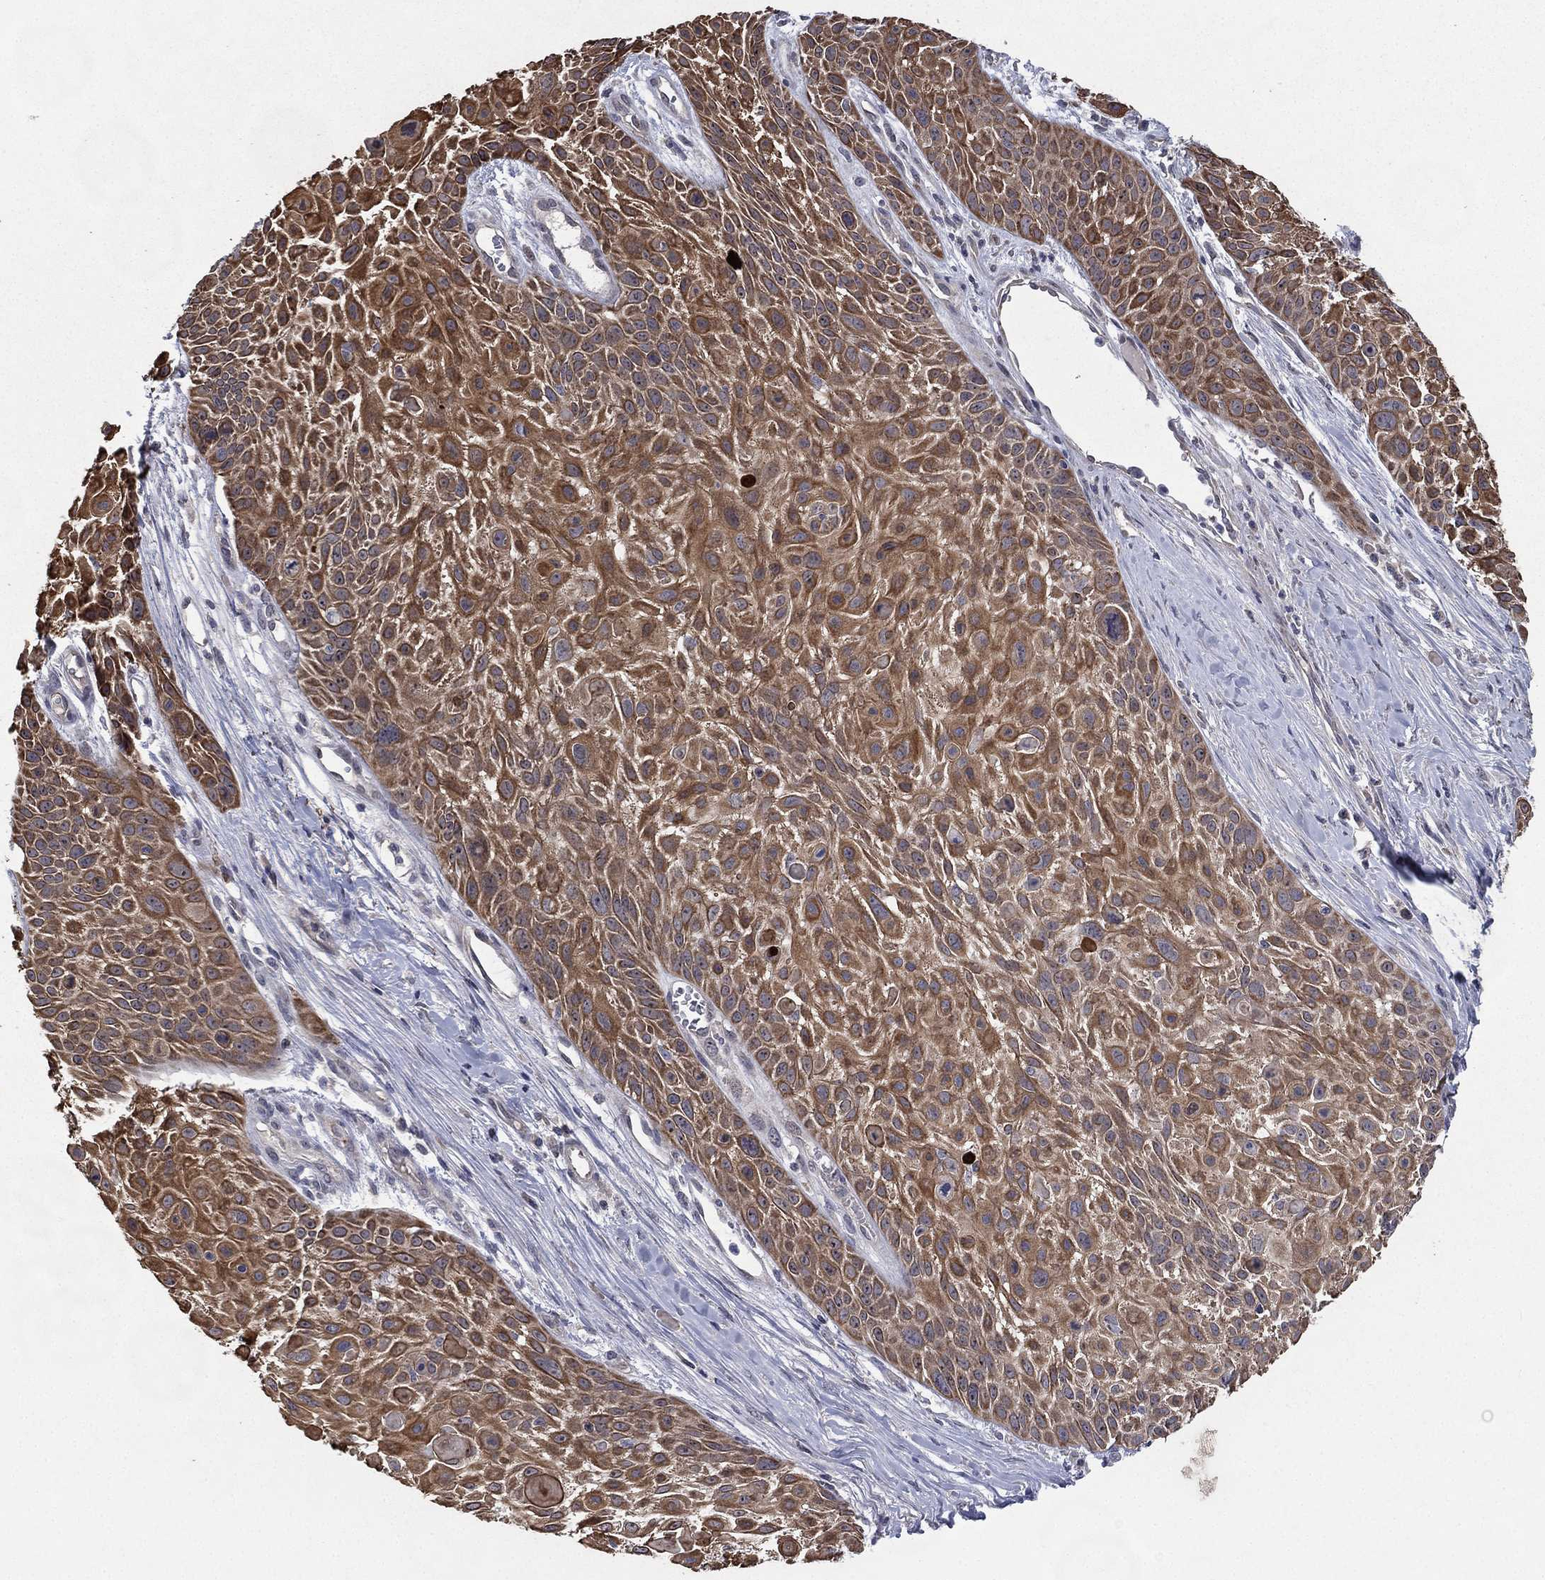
{"staining": {"intensity": "strong", "quantity": ">75%", "location": "cytoplasmic/membranous"}, "tissue": "skin cancer", "cell_type": "Tumor cells", "image_type": "cancer", "snomed": [{"axis": "morphology", "description": "Squamous cell carcinoma, NOS"}, {"axis": "topography", "description": "Skin"}, {"axis": "topography", "description": "Anal"}], "caption": "Skin cancer stained with IHC reveals strong cytoplasmic/membranous staining in about >75% of tumor cells. (DAB (3,3'-diaminobenzidine) = brown stain, brightfield microscopy at high magnification).", "gene": "KAT14", "patient": {"sex": "female", "age": 75}}